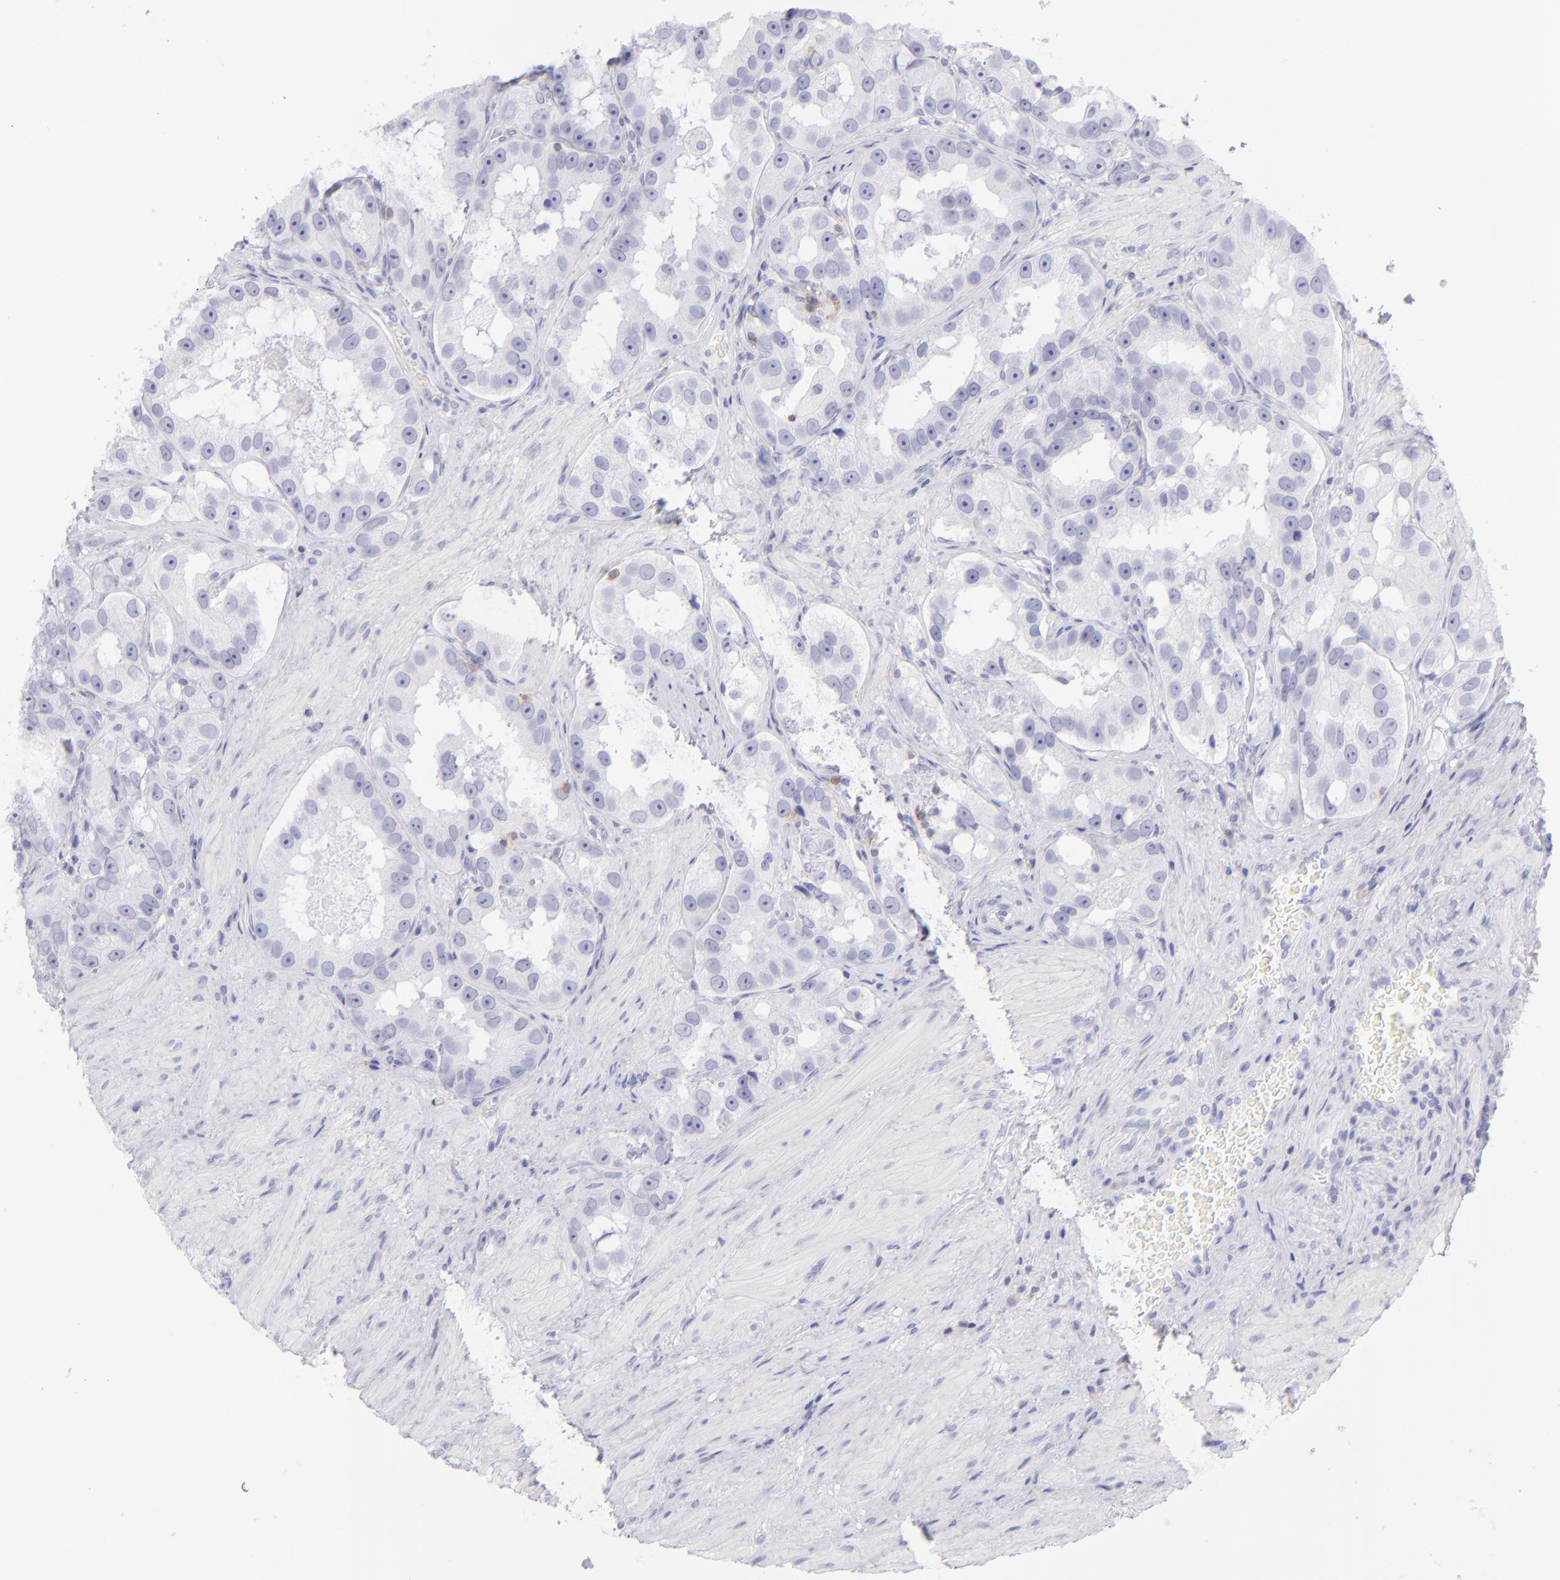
{"staining": {"intensity": "negative", "quantity": "none", "location": "none"}, "tissue": "prostate cancer", "cell_type": "Tumor cells", "image_type": "cancer", "snomed": [{"axis": "morphology", "description": "Adenocarcinoma, High grade"}, {"axis": "topography", "description": "Prostate"}], "caption": "A high-resolution image shows IHC staining of adenocarcinoma (high-grade) (prostate), which displays no significant staining in tumor cells. (Stains: DAB (3,3'-diaminobenzidine) immunohistochemistry with hematoxylin counter stain, Microscopy: brightfield microscopy at high magnification).", "gene": "CD69", "patient": {"sex": "male", "age": 63}}